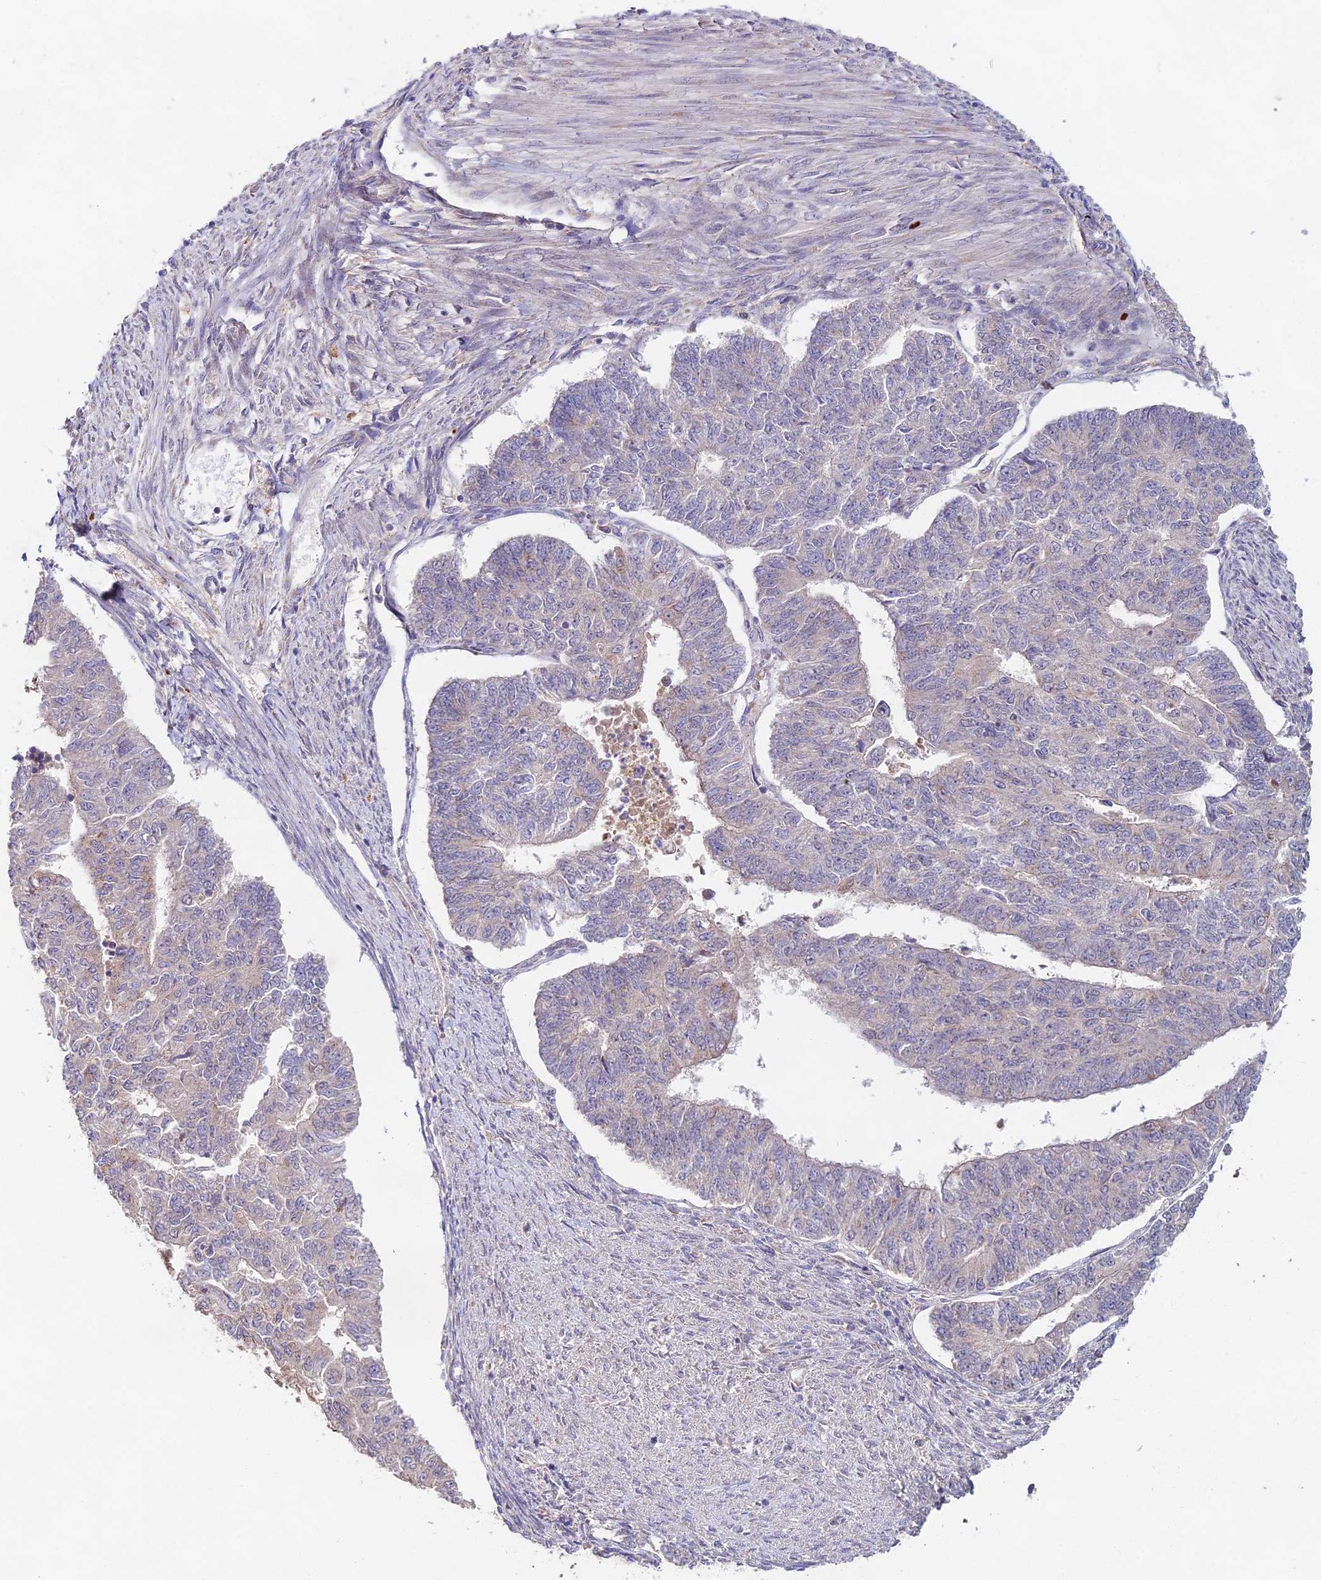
{"staining": {"intensity": "negative", "quantity": "none", "location": "none"}, "tissue": "endometrial cancer", "cell_type": "Tumor cells", "image_type": "cancer", "snomed": [{"axis": "morphology", "description": "Adenocarcinoma, NOS"}, {"axis": "topography", "description": "Endometrium"}], "caption": "Protein analysis of endometrial cancer shows no significant staining in tumor cells.", "gene": "WDR43", "patient": {"sex": "female", "age": 32}}